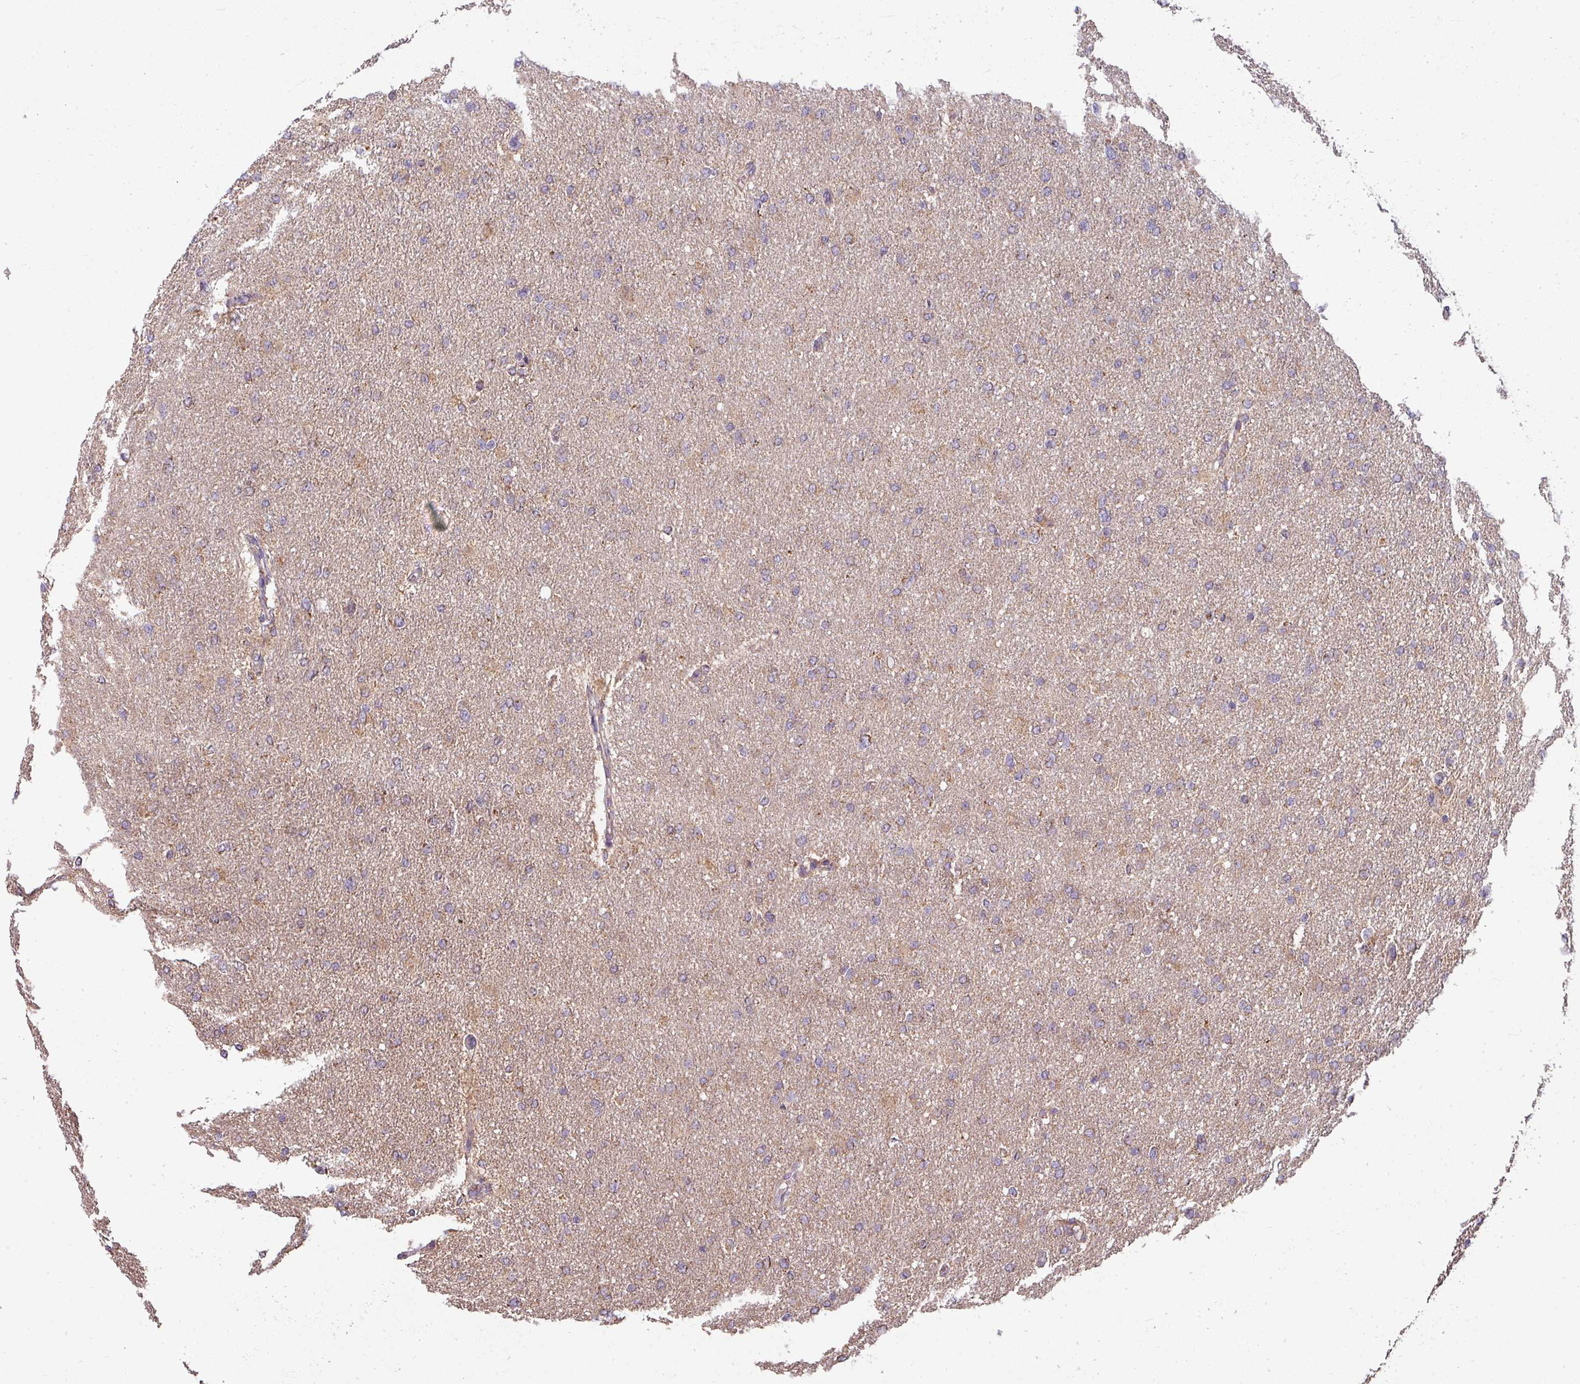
{"staining": {"intensity": "weak", "quantity": "25%-75%", "location": "cytoplasmic/membranous"}, "tissue": "glioma", "cell_type": "Tumor cells", "image_type": "cancer", "snomed": [{"axis": "morphology", "description": "Glioma, malignant, High grade"}, {"axis": "topography", "description": "Cerebral cortex"}], "caption": "This photomicrograph displays malignant high-grade glioma stained with immunohistochemistry to label a protein in brown. The cytoplasmic/membranous of tumor cells show weak positivity for the protein. Nuclei are counter-stained blue.", "gene": "PALS2", "patient": {"sex": "female", "age": 36}}